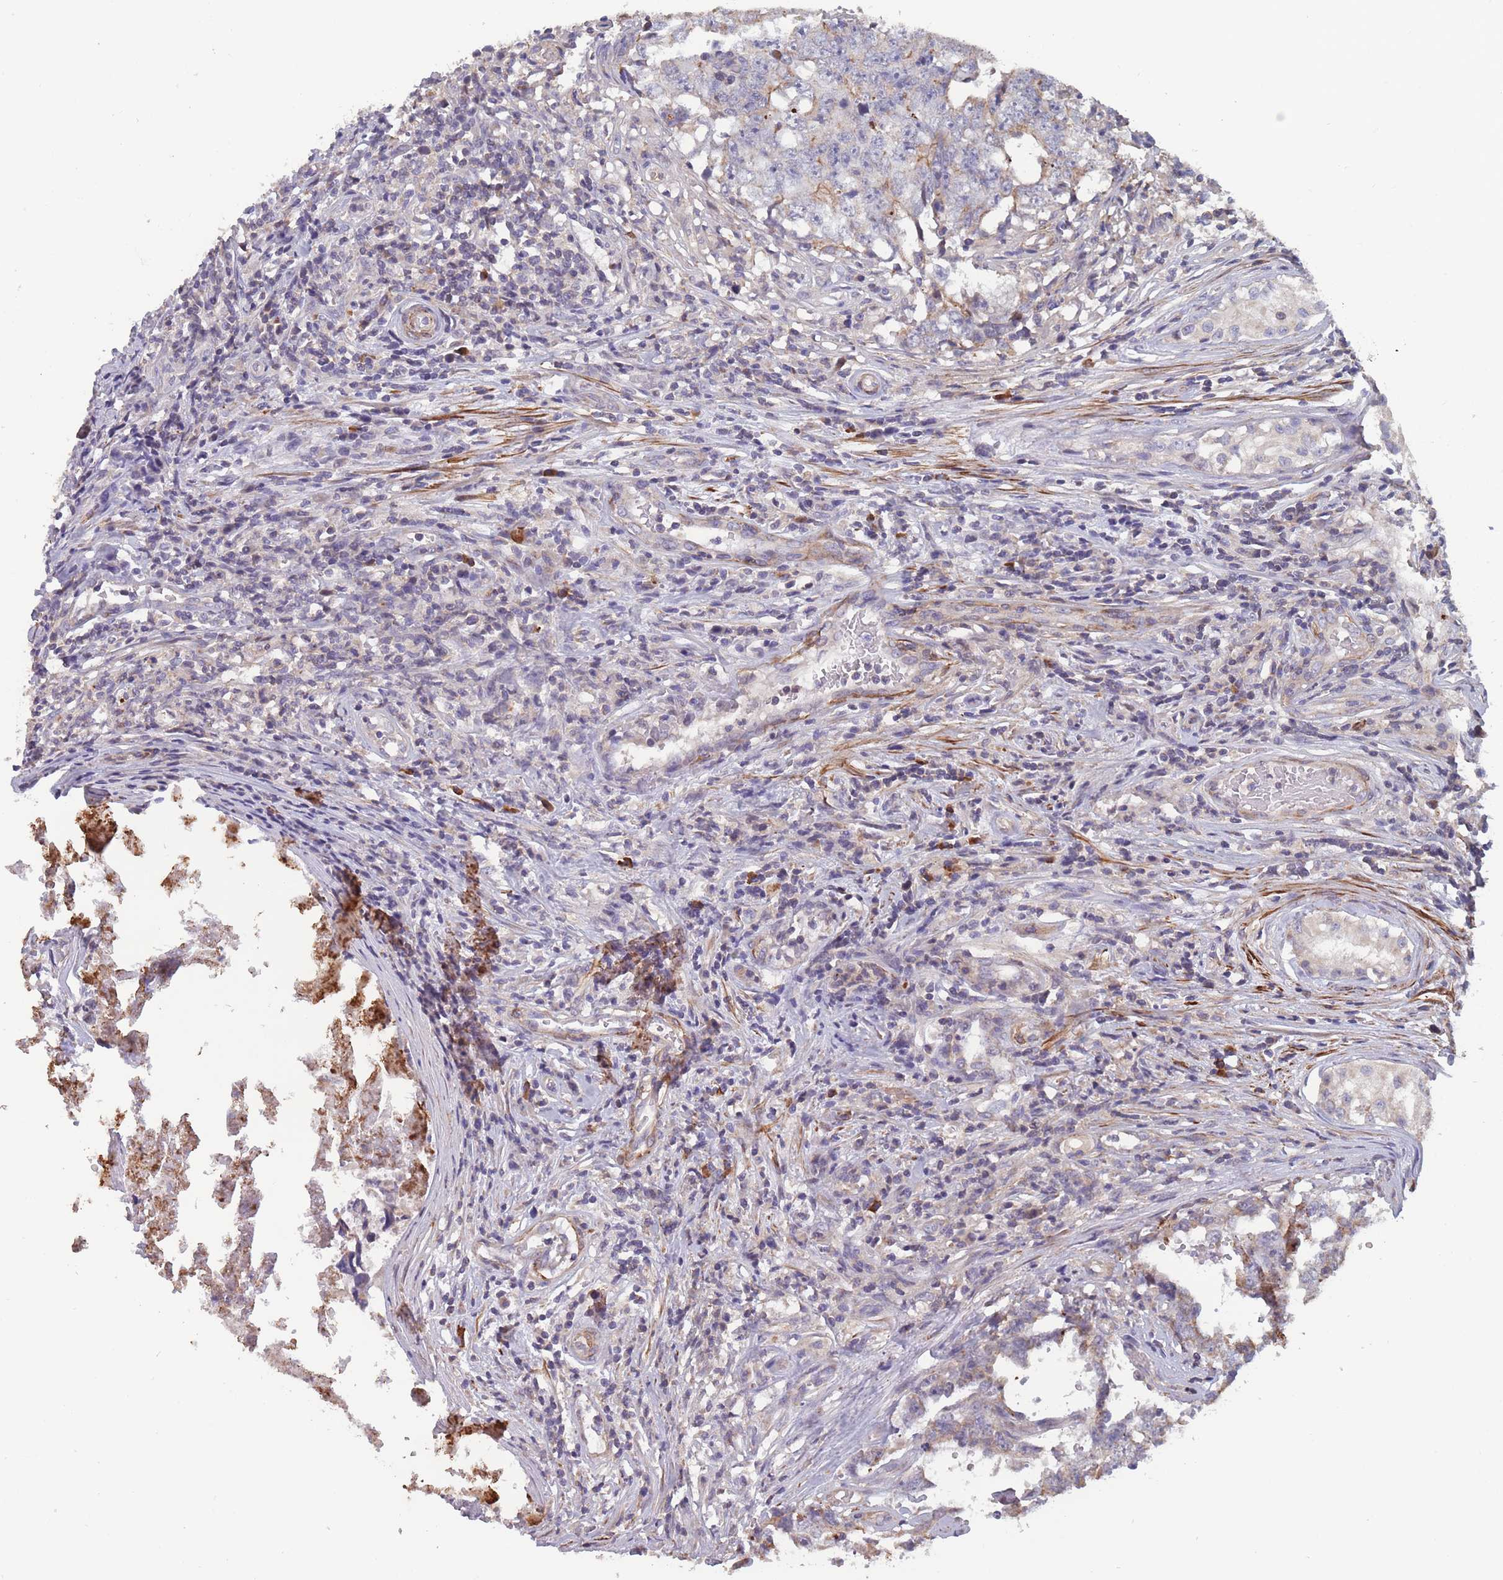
{"staining": {"intensity": "weak", "quantity": "25%-75%", "location": "cytoplasmic/membranous"}, "tissue": "testis cancer", "cell_type": "Tumor cells", "image_type": "cancer", "snomed": [{"axis": "morphology", "description": "Normal tissue, NOS"}, {"axis": "morphology", "description": "Carcinoma, Embryonal, NOS"}, {"axis": "topography", "description": "Testis"}, {"axis": "topography", "description": "Epididymis"}], "caption": "A photomicrograph of embryonal carcinoma (testis) stained for a protein reveals weak cytoplasmic/membranous brown staining in tumor cells.", "gene": "TOMM40L", "patient": {"sex": "male", "age": 25}}